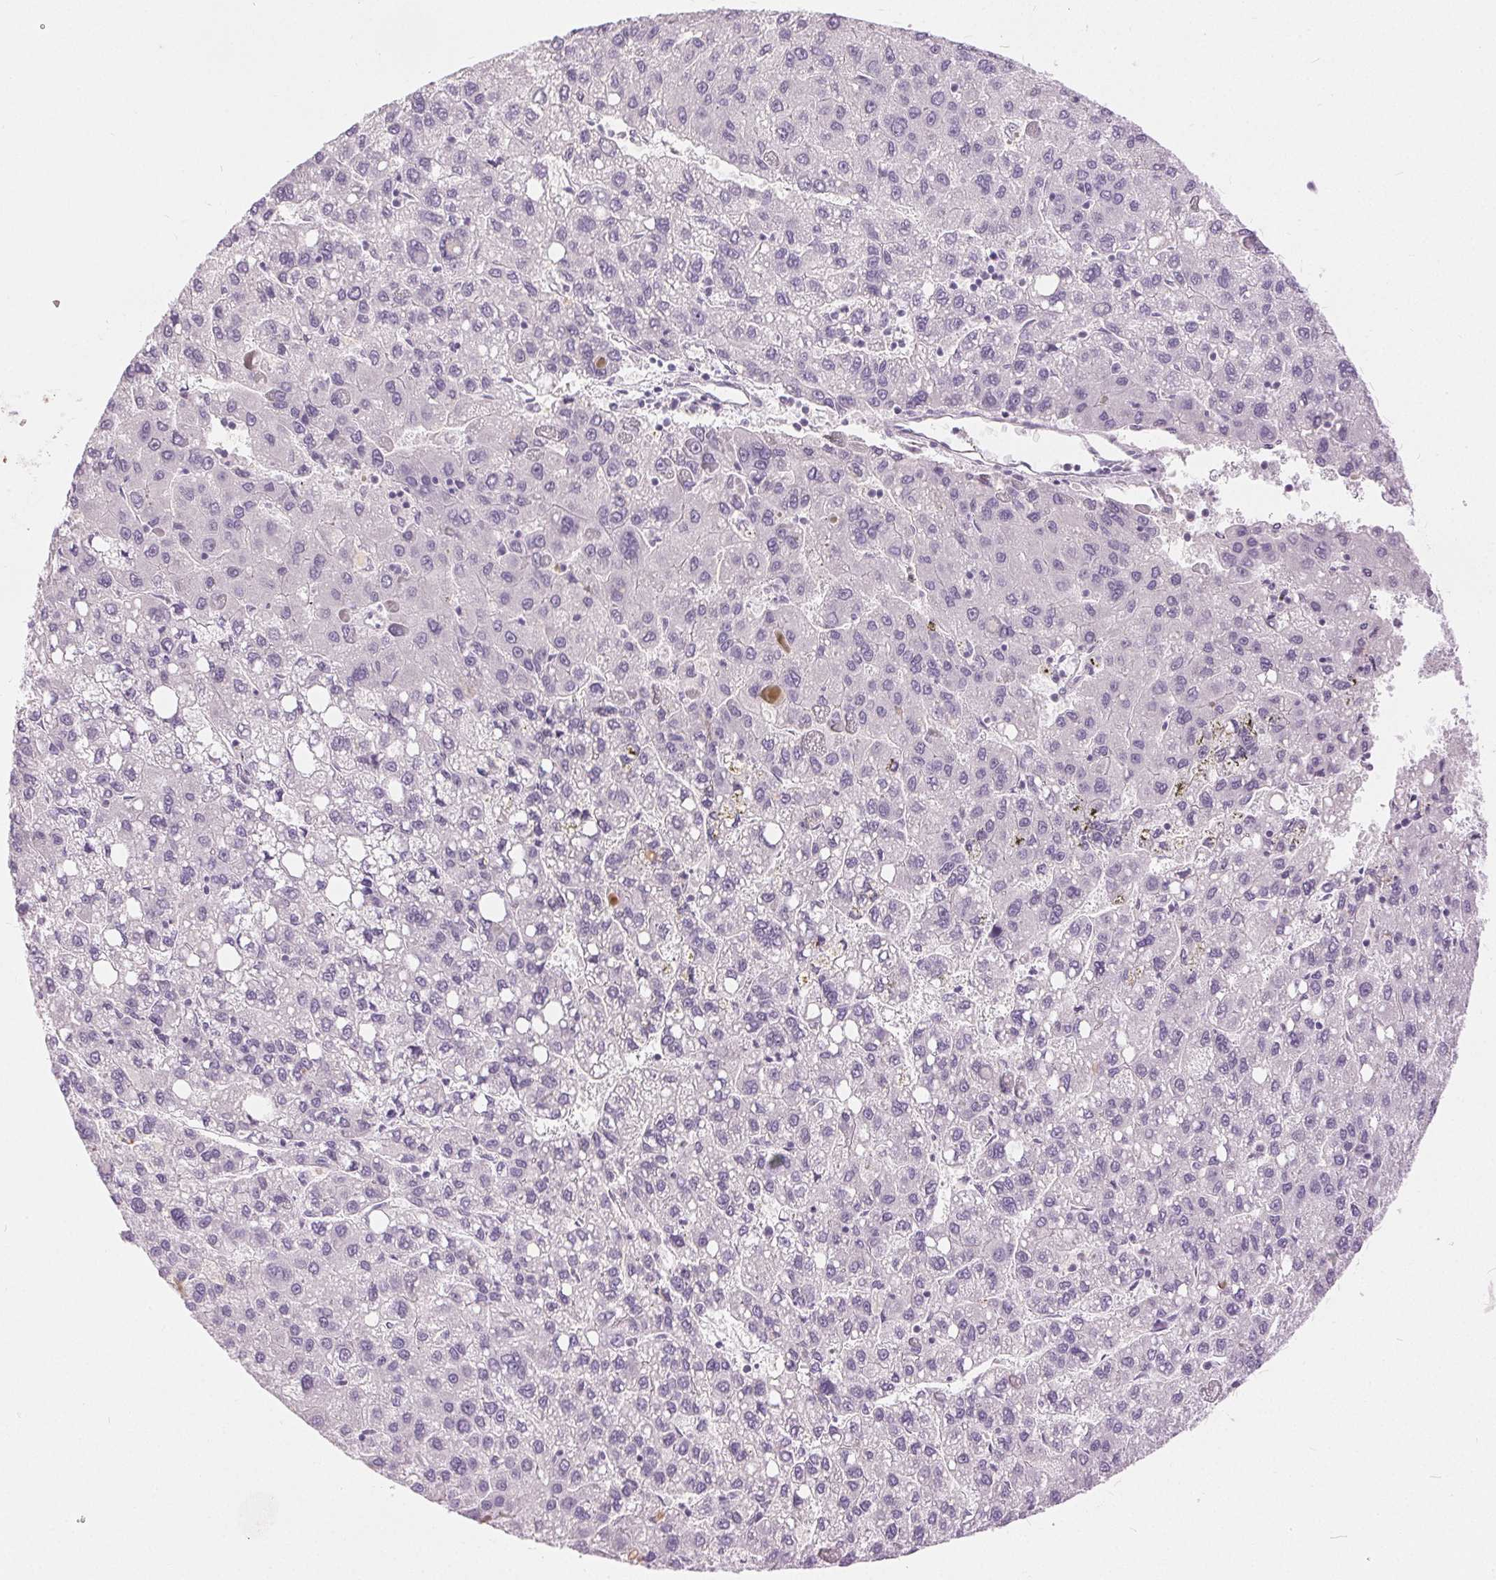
{"staining": {"intensity": "negative", "quantity": "none", "location": "none"}, "tissue": "liver cancer", "cell_type": "Tumor cells", "image_type": "cancer", "snomed": [{"axis": "morphology", "description": "Carcinoma, Hepatocellular, NOS"}, {"axis": "topography", "description": "Liver"}], "caption": "Immunohistochemistry micrograph of hepatocellular carcinoma (liver) stained for a protein (brown), which reveals no expression in tumor cells.", "gene": "DSG3", "patient": {"sex": "female", "age": 82}}